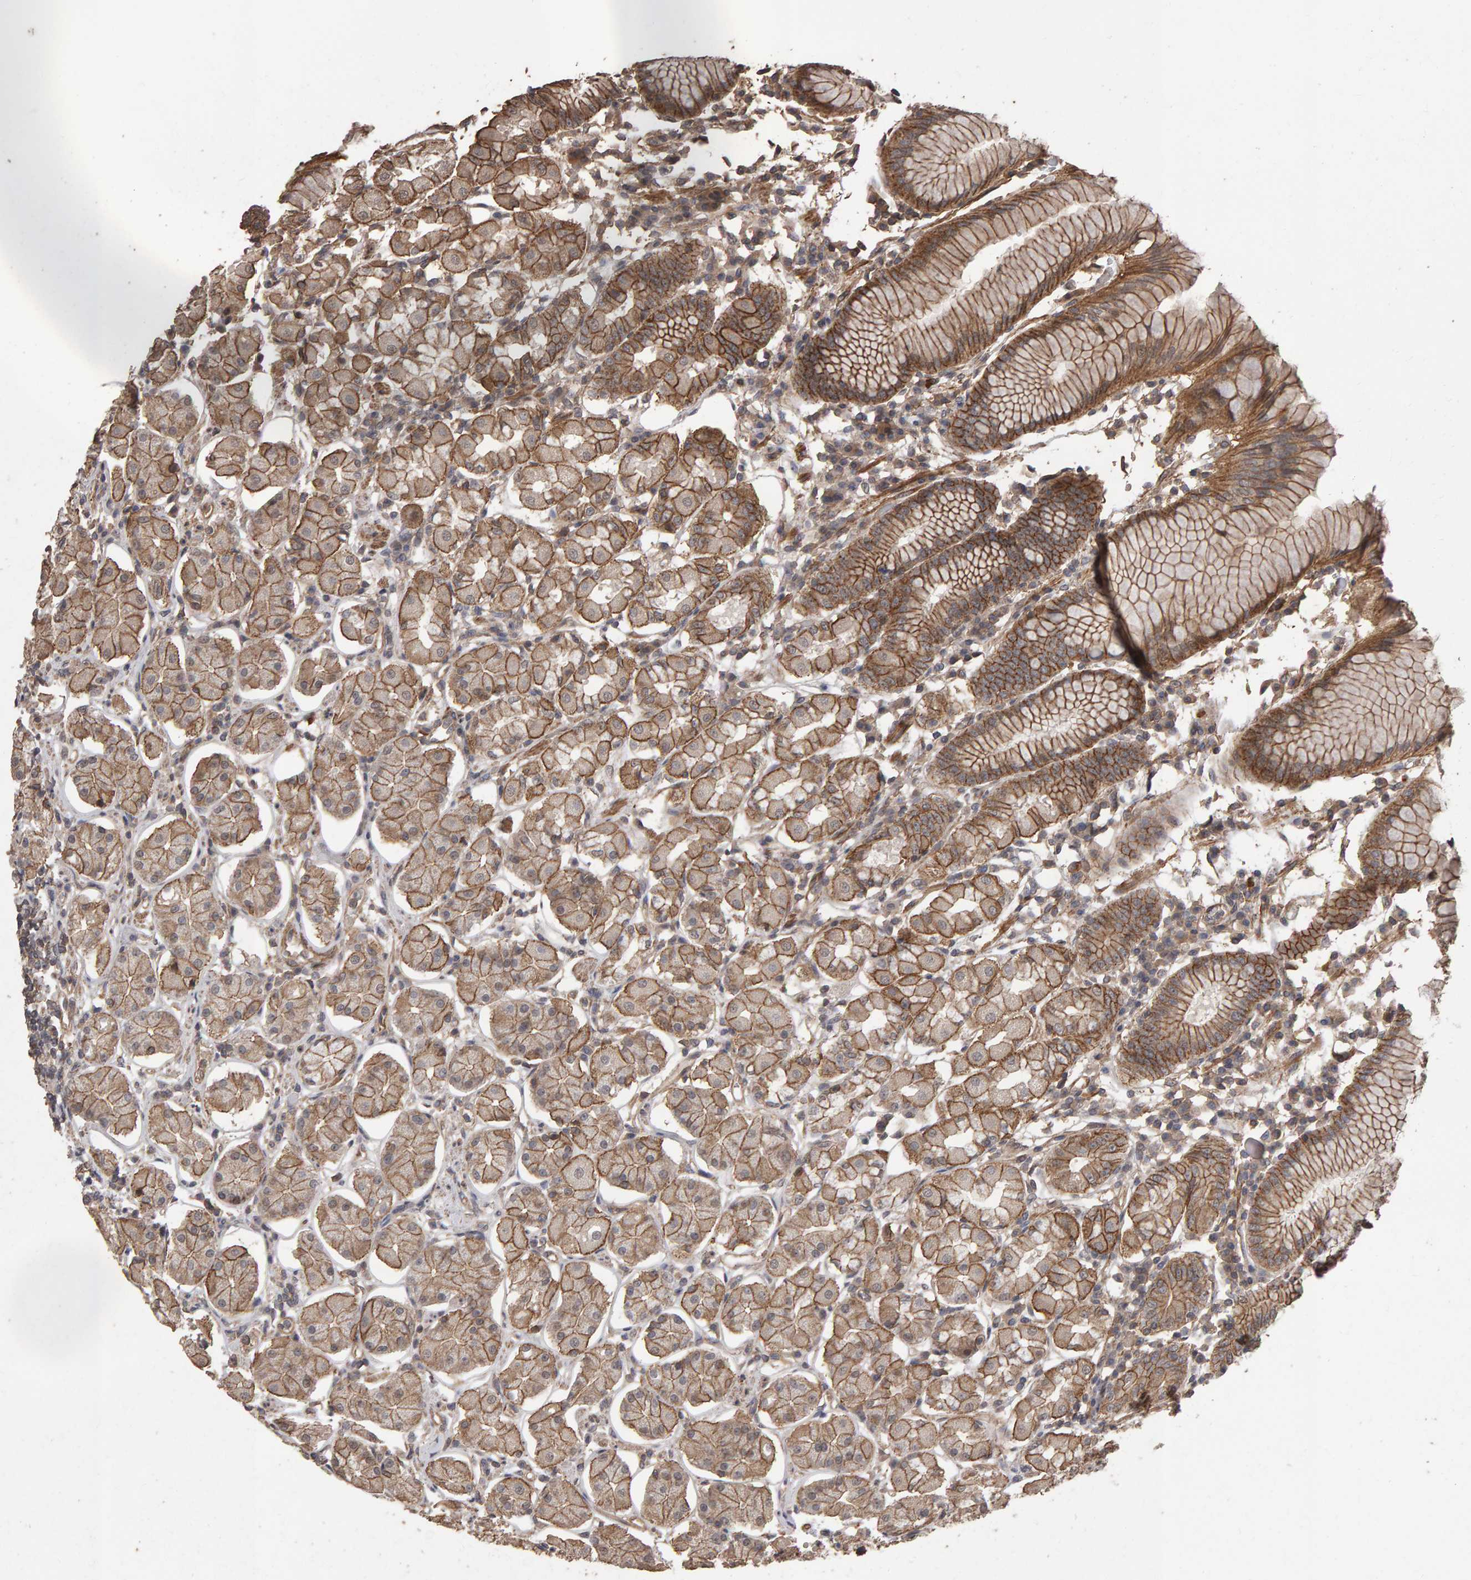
{"staining": {"intensity": "moderate", "quantity": ">75%", "location": "cytoplasmic/membranous"}, "tissue": "stomach", "cell_type": "Glandular cells", "image_type": "normal", "snomed": [{"axis": "morphology", "description": "Normal tissue, NOS"}, {"axis": "topography", "description": "Stomach"}, {"axis": "topography", "description": "Stomach, lower"}], "caption": "Glandular cells exhibit moderate cytoplasmic/membranous positivity in about >75% of cells in normal stomach. Immunohistochemistry (ihc) stains the protein in brown and the nuclei are stained blue.", "gene": "SCRIB", "patient": {"sex": "female", "age": 56}}